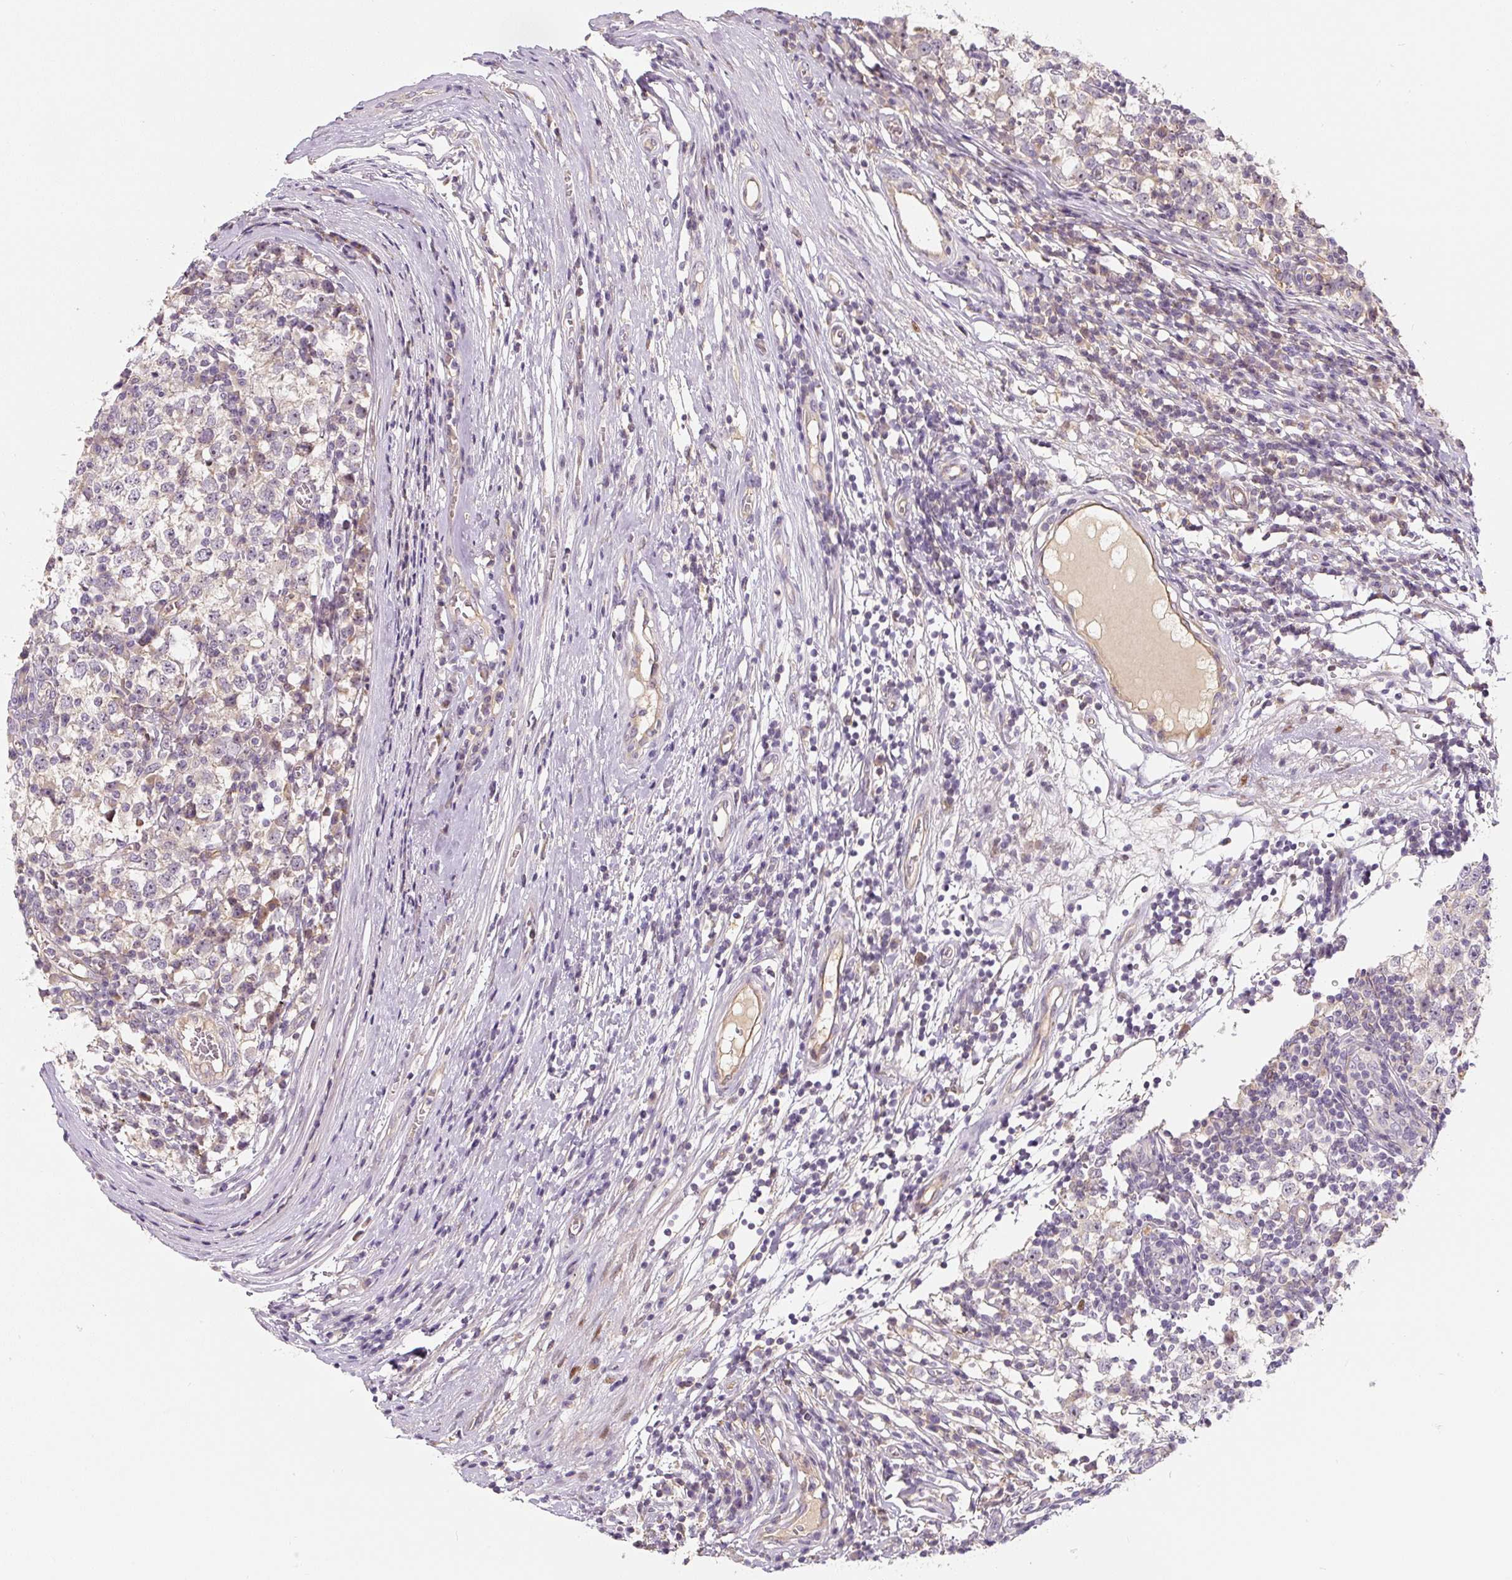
{"staining": {"intensity": "weak", "quantity": "<25%", "location": "nuclear"}, "tissue": "testis cancer", "cell_type": "Tumor cells", "image_type": "cancer", "snomed": [{"axis": "morphology", "description": "Seminoma, NOS"}, {"axis": "topography", "description": "Testis"}], "caption": "High magnification brightfield microscopy of testis seminoma stained with DAB (3,3'-diaminobenzidine) (brown) and counterstained with hematoxylin (blue): tumor cells show no significant staining.", "gene": "PWWP3B", "patient": {"sex": "male", "age": 65}}